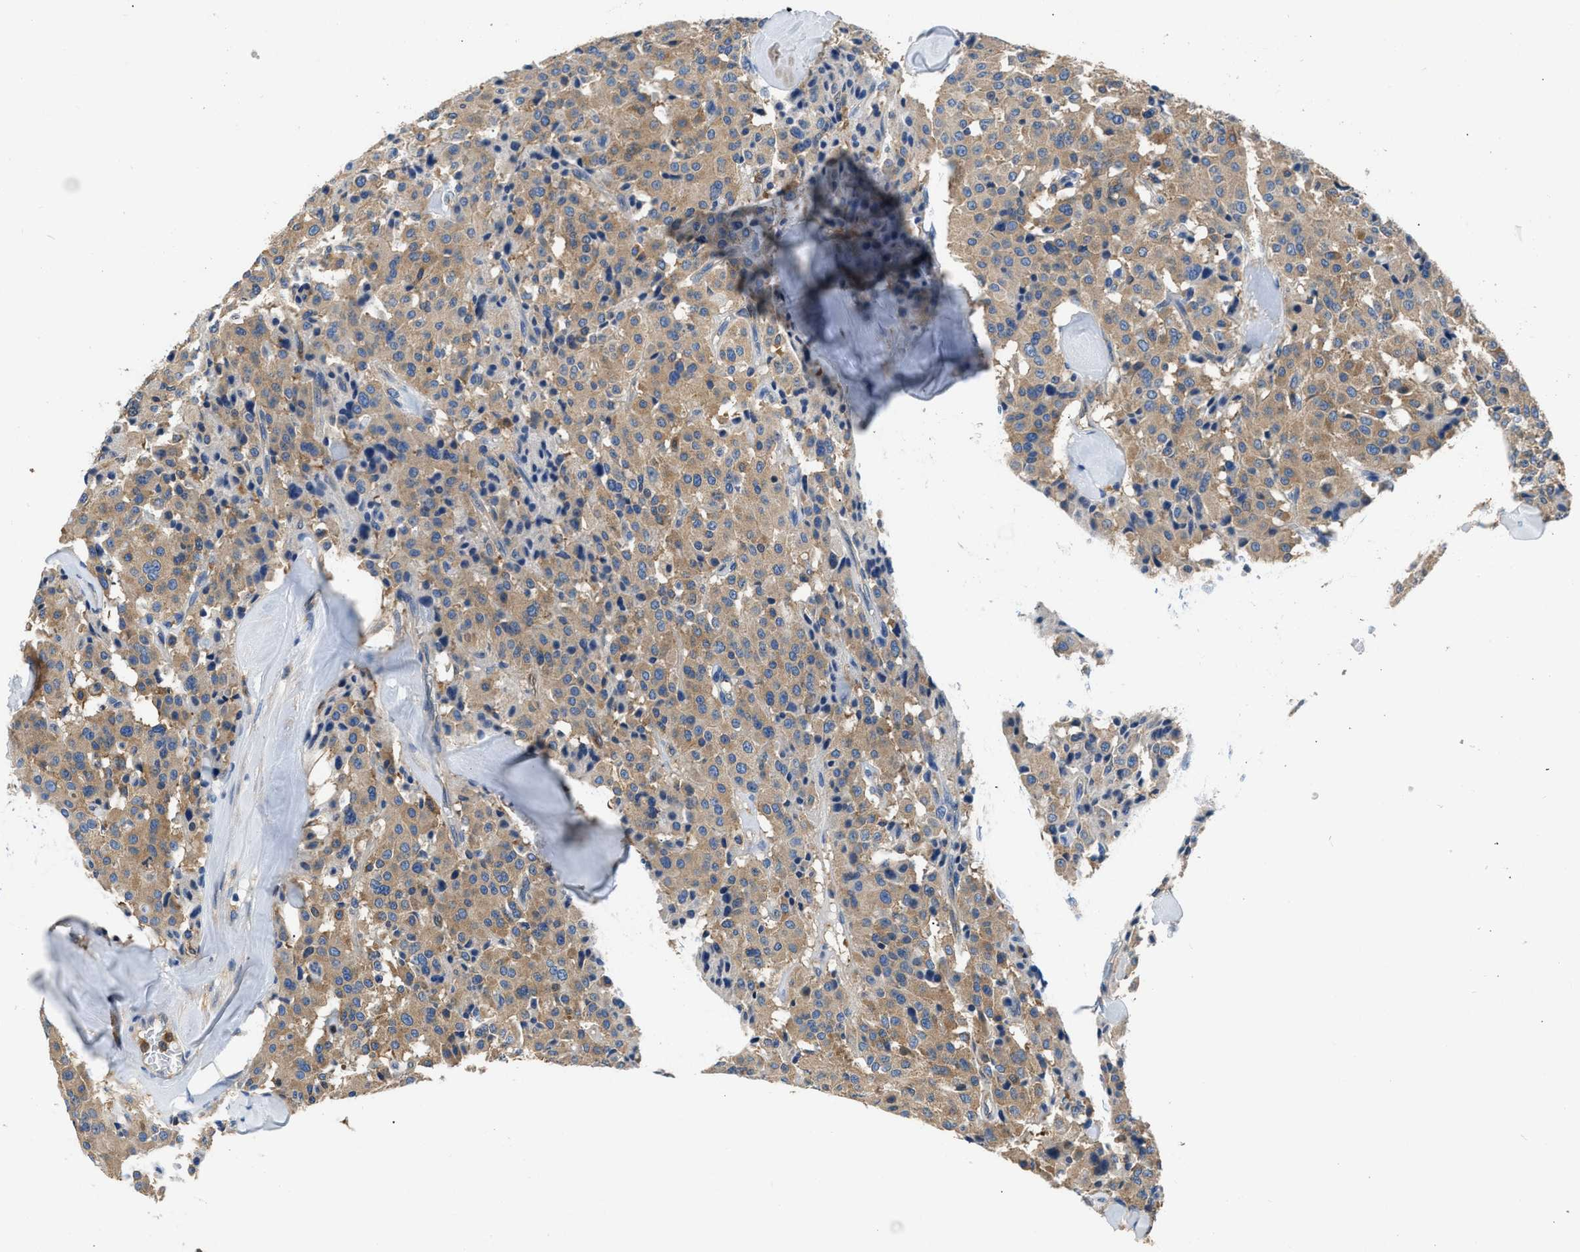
{"staining": {"intensity": "weak", "quantity": ">75%", "location": "cytoplasmic/membranous"}, "tissue": "carcinoid", "cell_type": "Tumor cells", "image_type": "cancer", "snomed": [{"axis": "morphology", "description": "Carcinoid, malignant, NOS"}, {"axis": "topography", "description": "Lung"}], "caption": "Malignant carcinoid stained with DAB (3,3'-diaminobenzidine) immunohistochemistry reveals low levels of weak cytoplasmic/membranous expression in approximately >75% of tumor cells. The staining was performed using DAB to visualize the protein expression in brown, while the nuclei were stained in blue with hematoxylin (Magnification: 20x).", "gene": "PKM", "patient": {"sex": "male", "age": 30}}